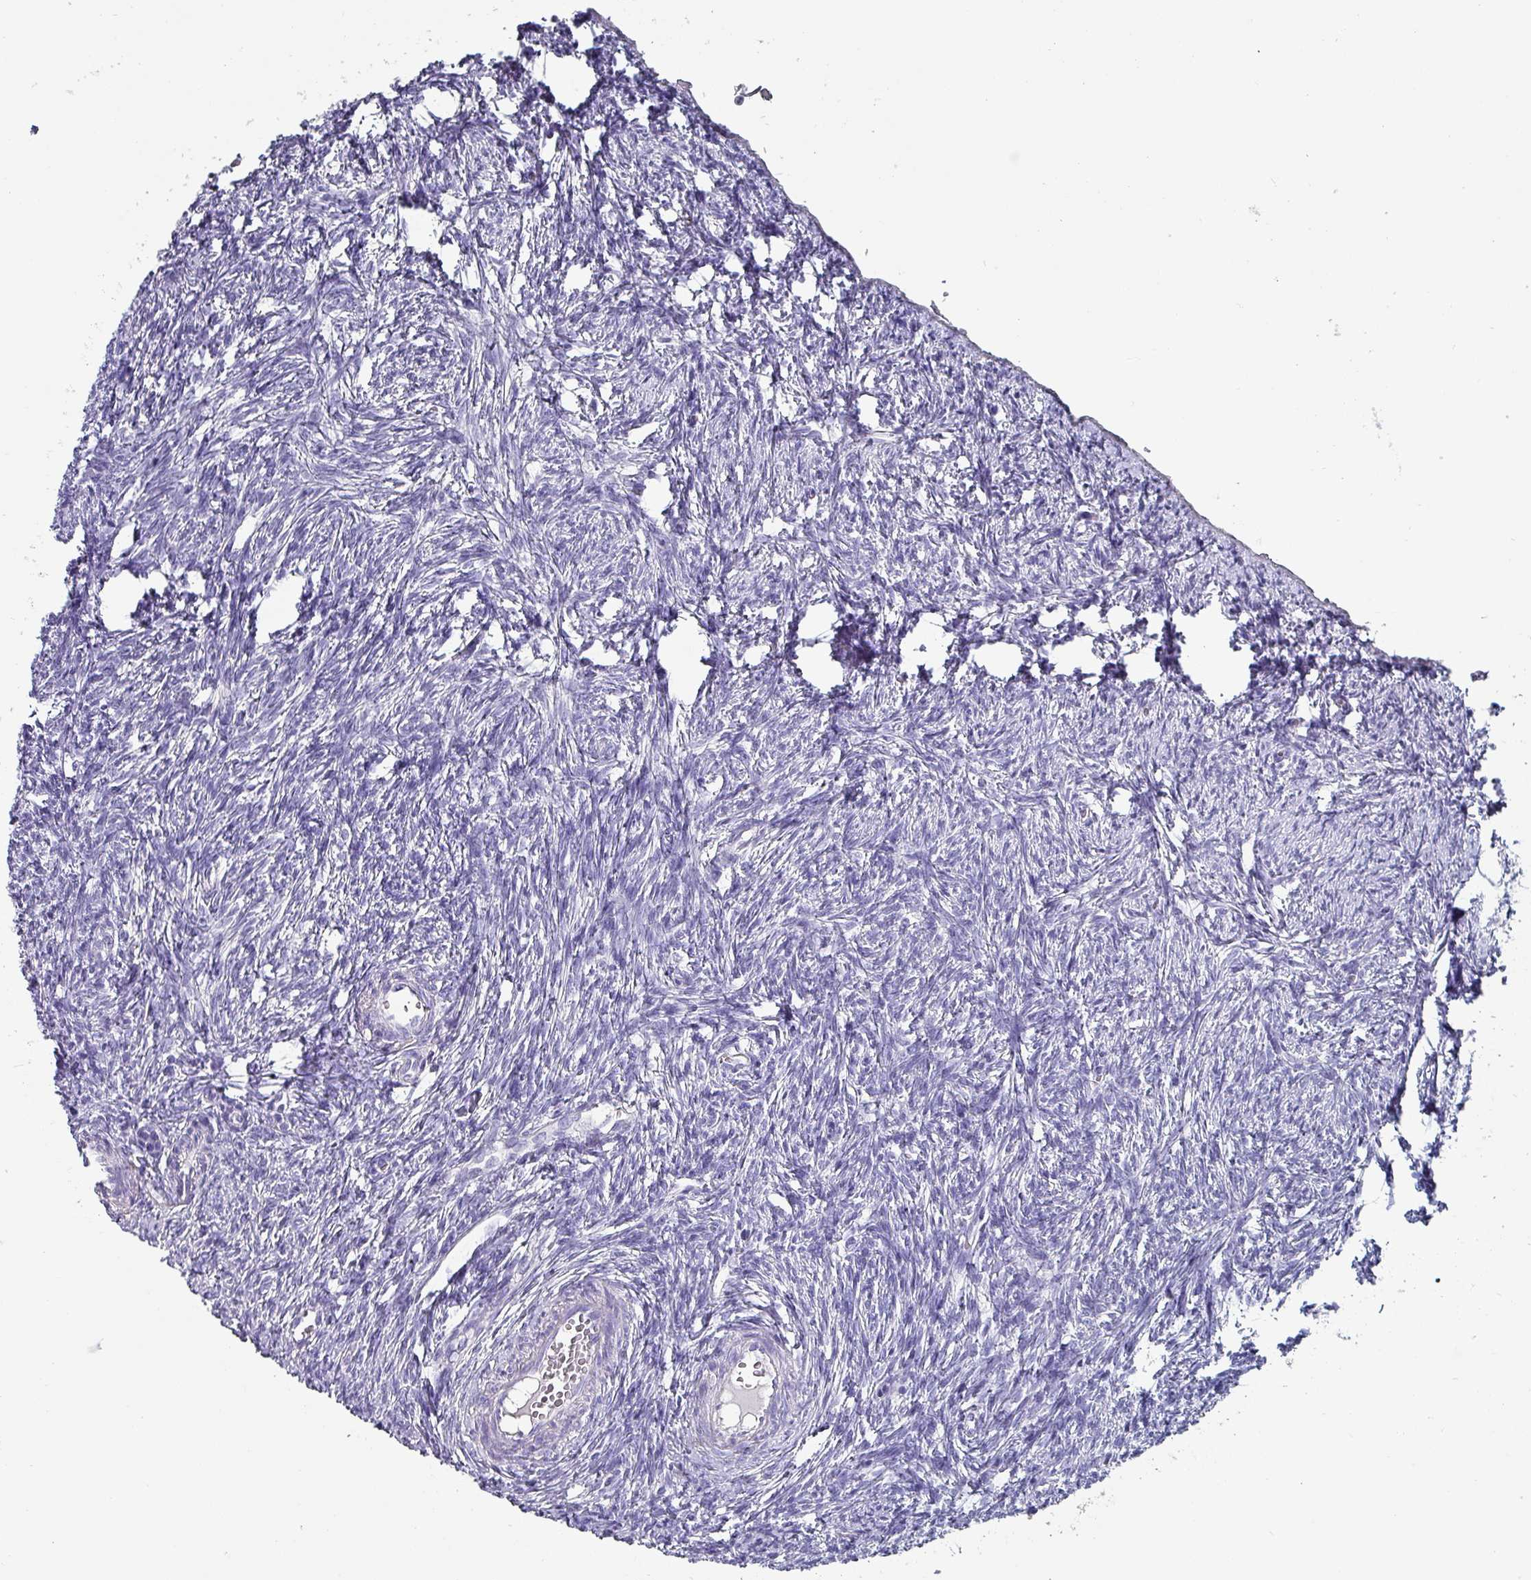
{"staining": {"intensity": "negative", "quantity": "none", "location": "none"}, "tissue": "ovary", "cell_type": "Ovarian stroma cells", "image_type": "normal", "snomed": [{"axis": "morphology", "description": "Normal tissue, NOS"}, {"axis": "topography", "description": "Ovary"}], "caption": "Immunohistochemistry (IHC) photomicrograph of unremarkable human ovary stained for a protein (brown), which shows no staining in ovarian stroma cells.", "gene": "INS", "patient": {"sex": "female", "age": 51}}